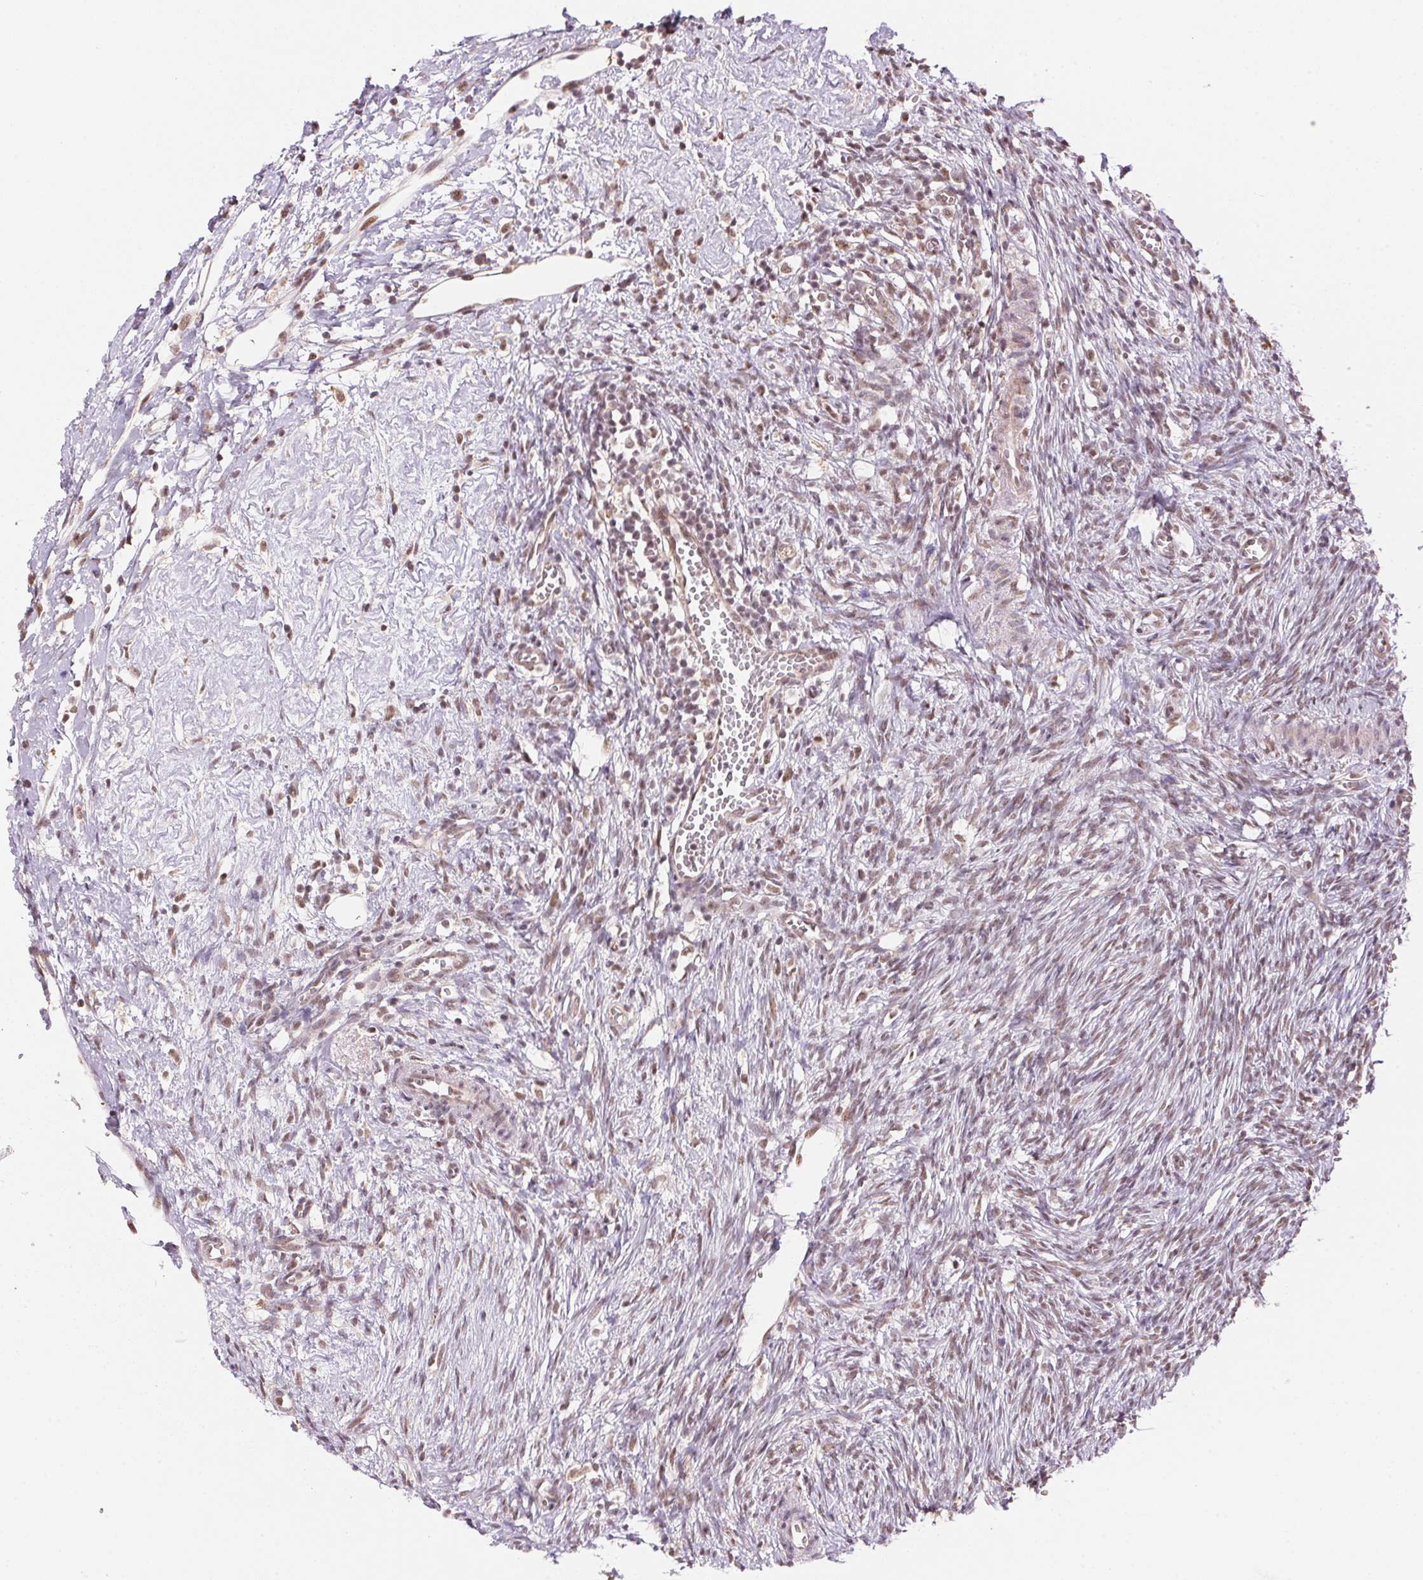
{"staining": {"intensity": "strong", "quantity": ">75%", "location": "nuclear"}, "tissue": "ovary", "cell_type": "Follicle cells", "image_type": "normal", "snomed": [{"axis": "morphology", "description": "Normal tissue, NOS"}, {"axis": "topography", "description": "Ovary"}], "caption": "Follicle cells reveal strong nuclear positivity in approximately >75% of cells in unremarkable ovary. (Stains: DAB in brown, nuclei in blue, Microscopy: brightfield microscopy at high magnification).", "gene": "HNRNPDL", "patient": {"sex": "female", "age": 41}}